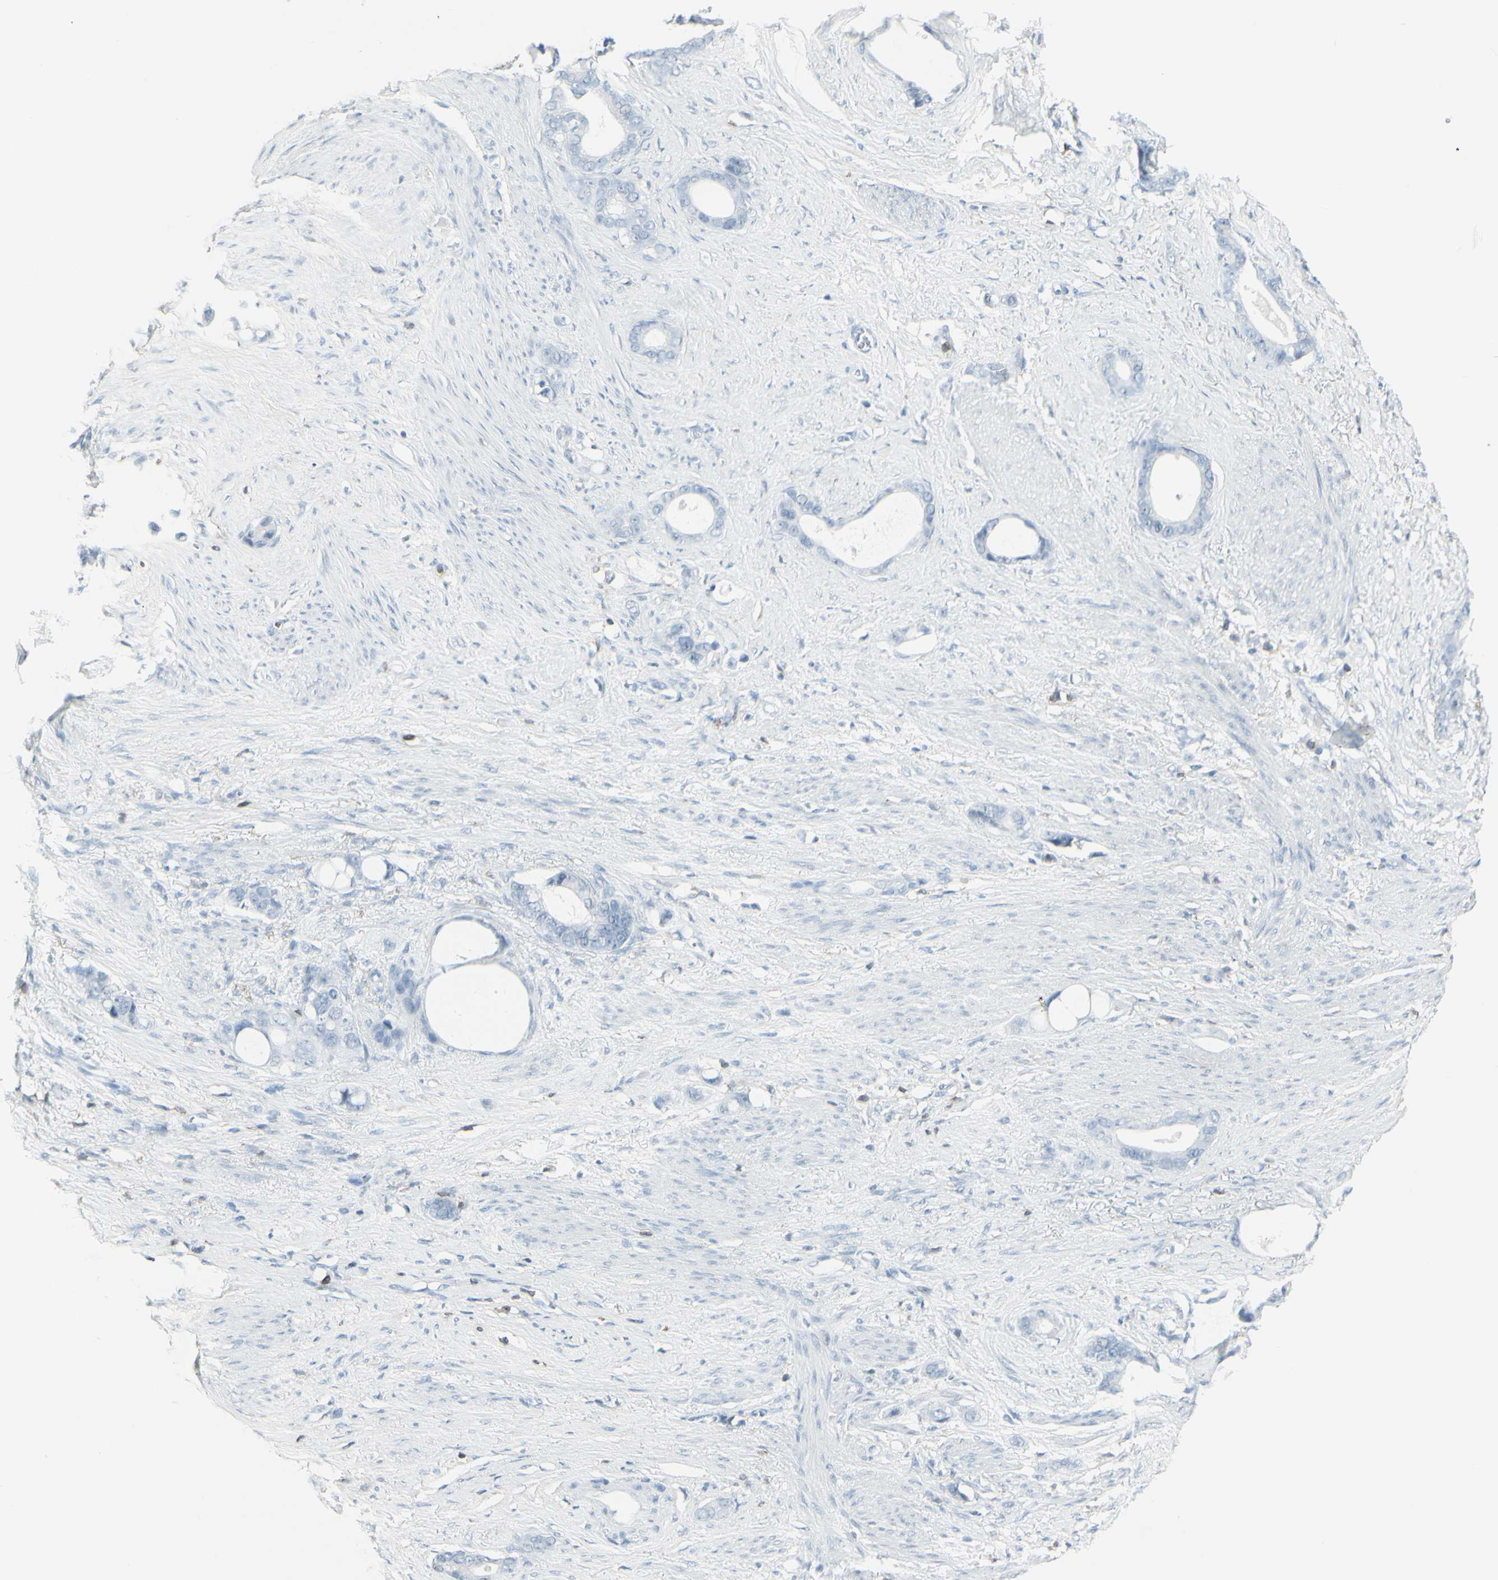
{"staining": {"intensity": "negative", "quantity": "none", "location": "none"}, "tissue": "stomach cancer", "cell_type": "Tumor cells", "image_type": "cancer", "snomed": [{"axis": "morphology", "description": "Adenocarcinoma, NOS"}, {"axis": "topography", "description": "Stomach"}], "caption": "Protein analysis of adenocarcinoma (stomach) displays no significant positivity in tumor cells.", "gene": "NRG1", "patient": {"sex": "female", "age": 75}}